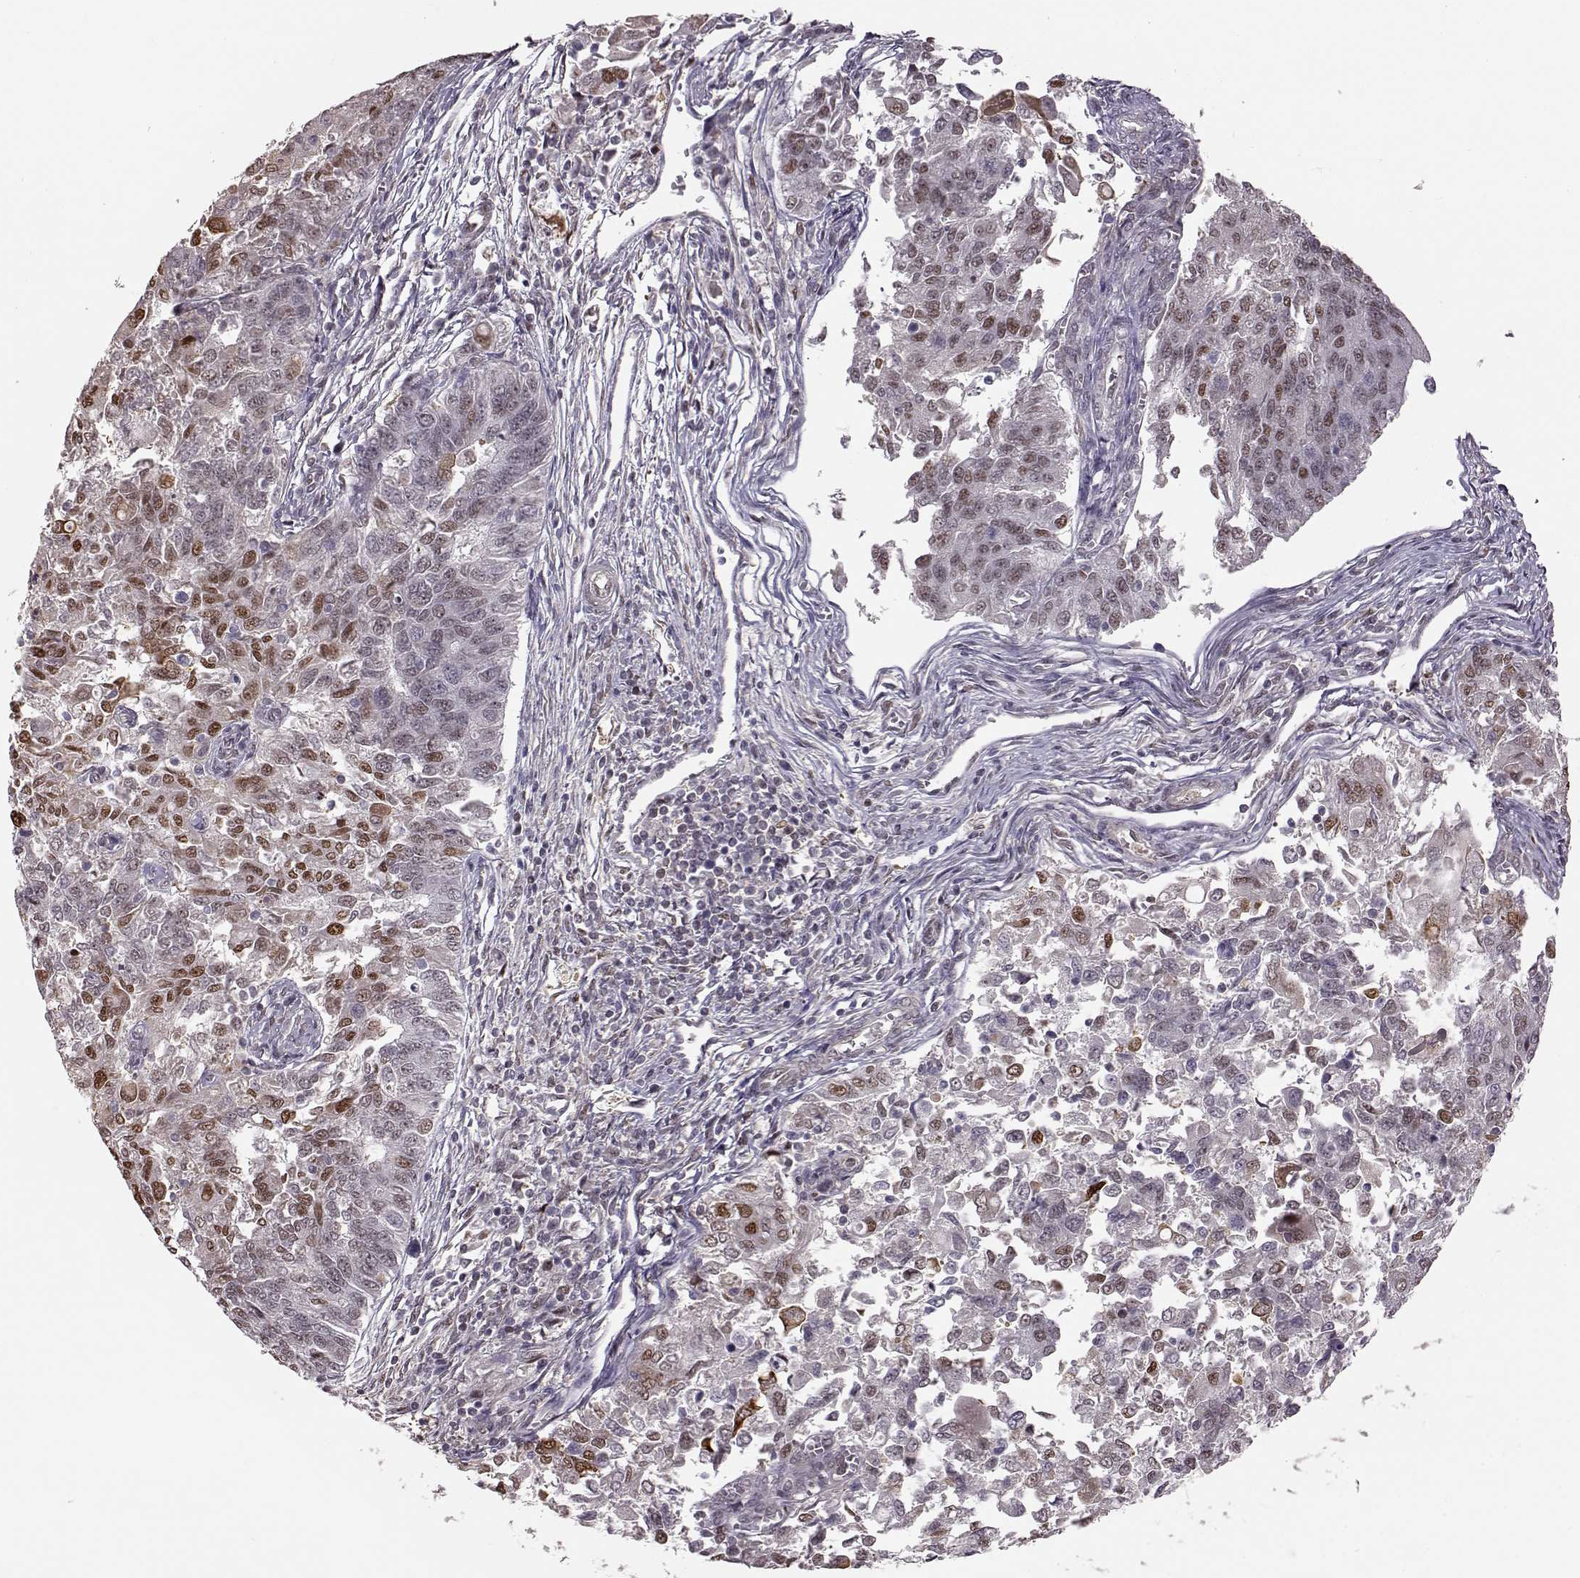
{"staining": {"intensity": "strong", "quantity": "<25%", "location": "nuclear"}, "tissue": "endometrial cancer", "cell_type": "Tumor cells", "image_type": "cancer", "snomed": [{"axis": "morphology", "description": "Adenocarcinoma, NOS"}, {"axis": "topography", "description": "Endometrium"}], "caption": "Protein staining by immunohistochemistry (IHC) exhibits strong nuclear expression in about <25% of tumor cells in endometrial cancer.", "gene": "KLF6", "patient": {"sex": "female", "age": 43}}